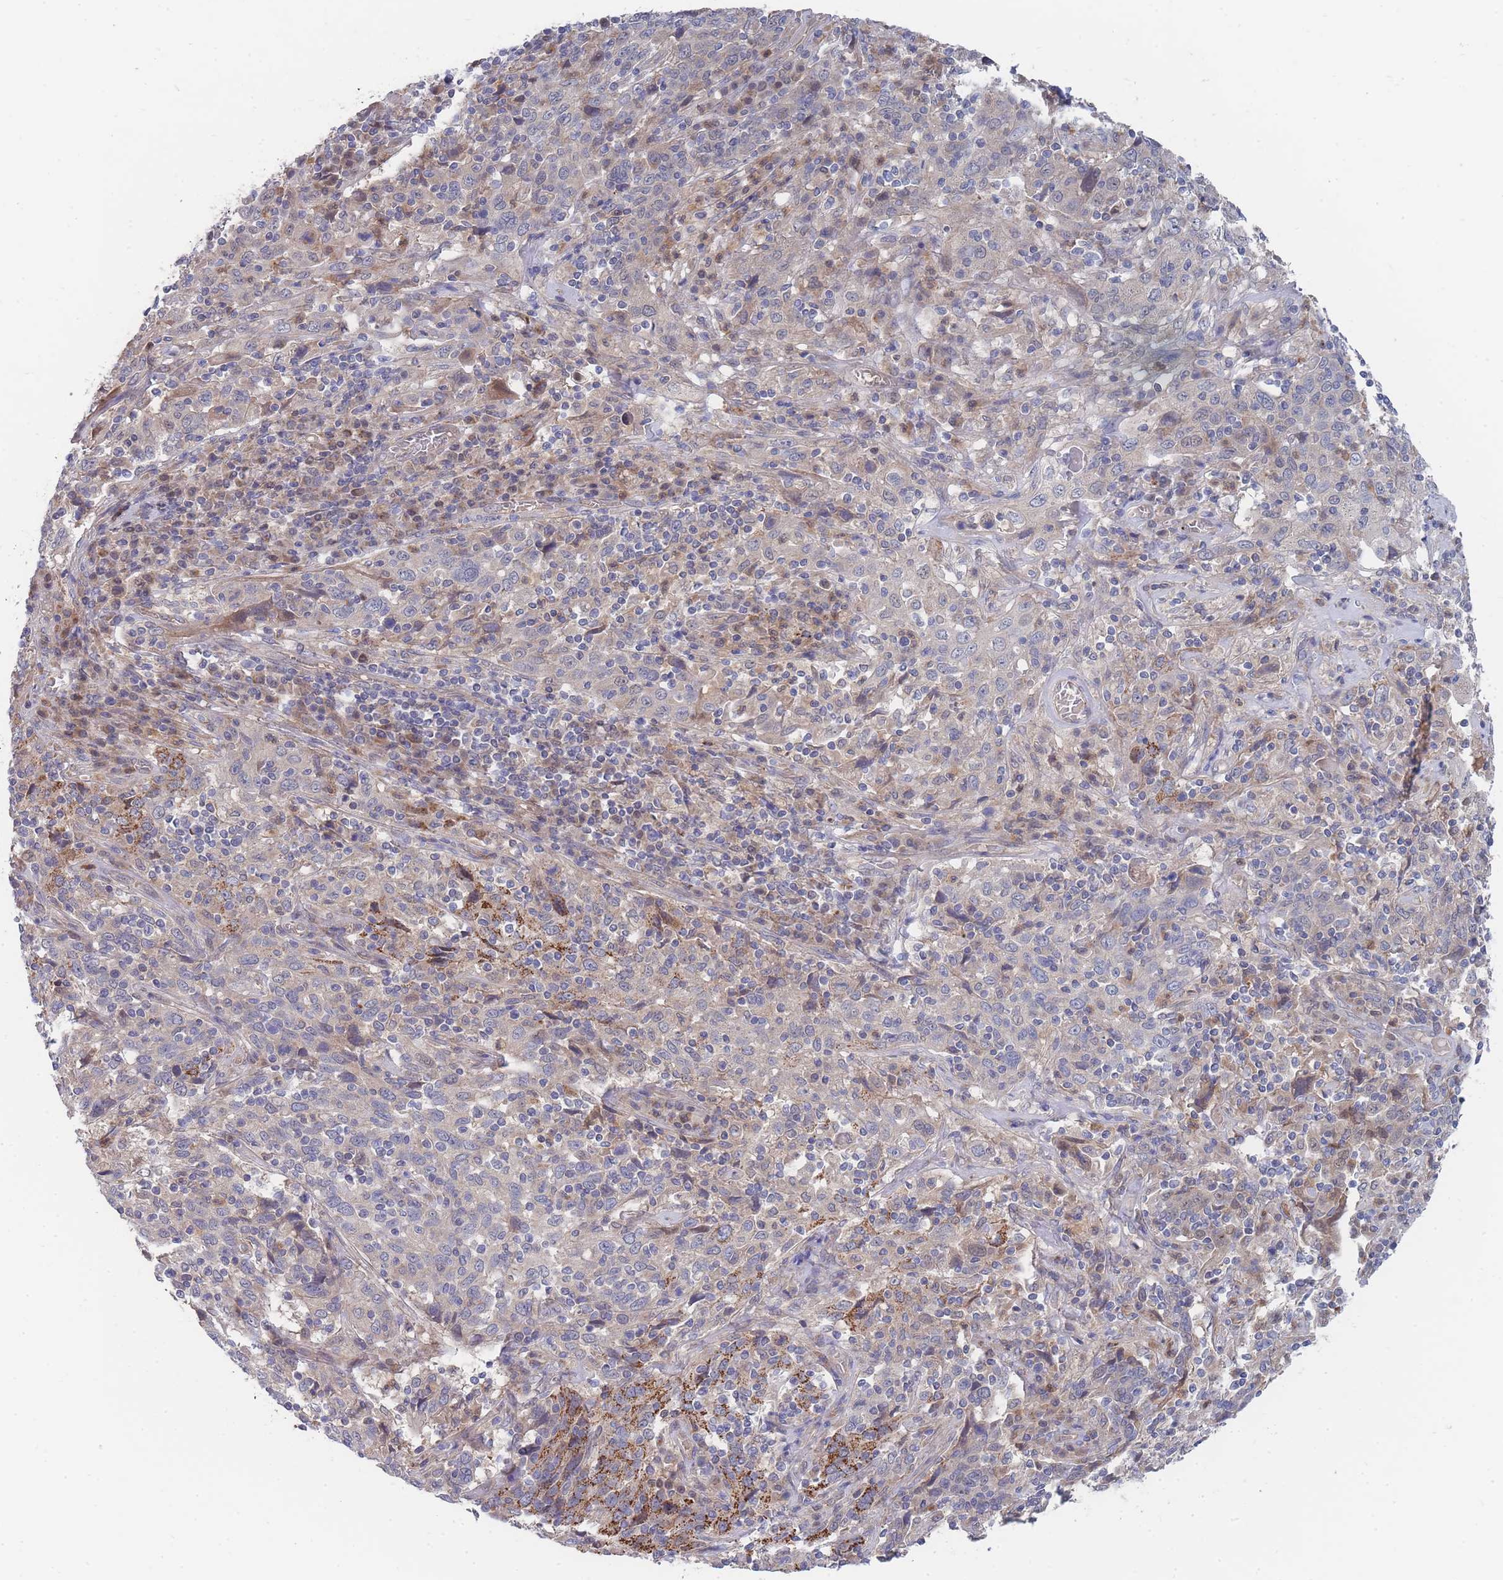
{"staining": {"intensity": "negative", "quantity": "none", "location": "none"}, "tissue": "cervical cancer", "cell_type": "Tumor cells", "image_type": "cancer", "snomed": [{"axis": "morphology", "description": "Squamous cell carcinoma, NOS"}, {"axis": "topography", "description": "Cervix"}], "caption": "Tumor cells are negative for protein expression in human squamous cell carcinoma (cervical).", "gene": "NUB1", "patient": {"sex": "female", "age": 46}}